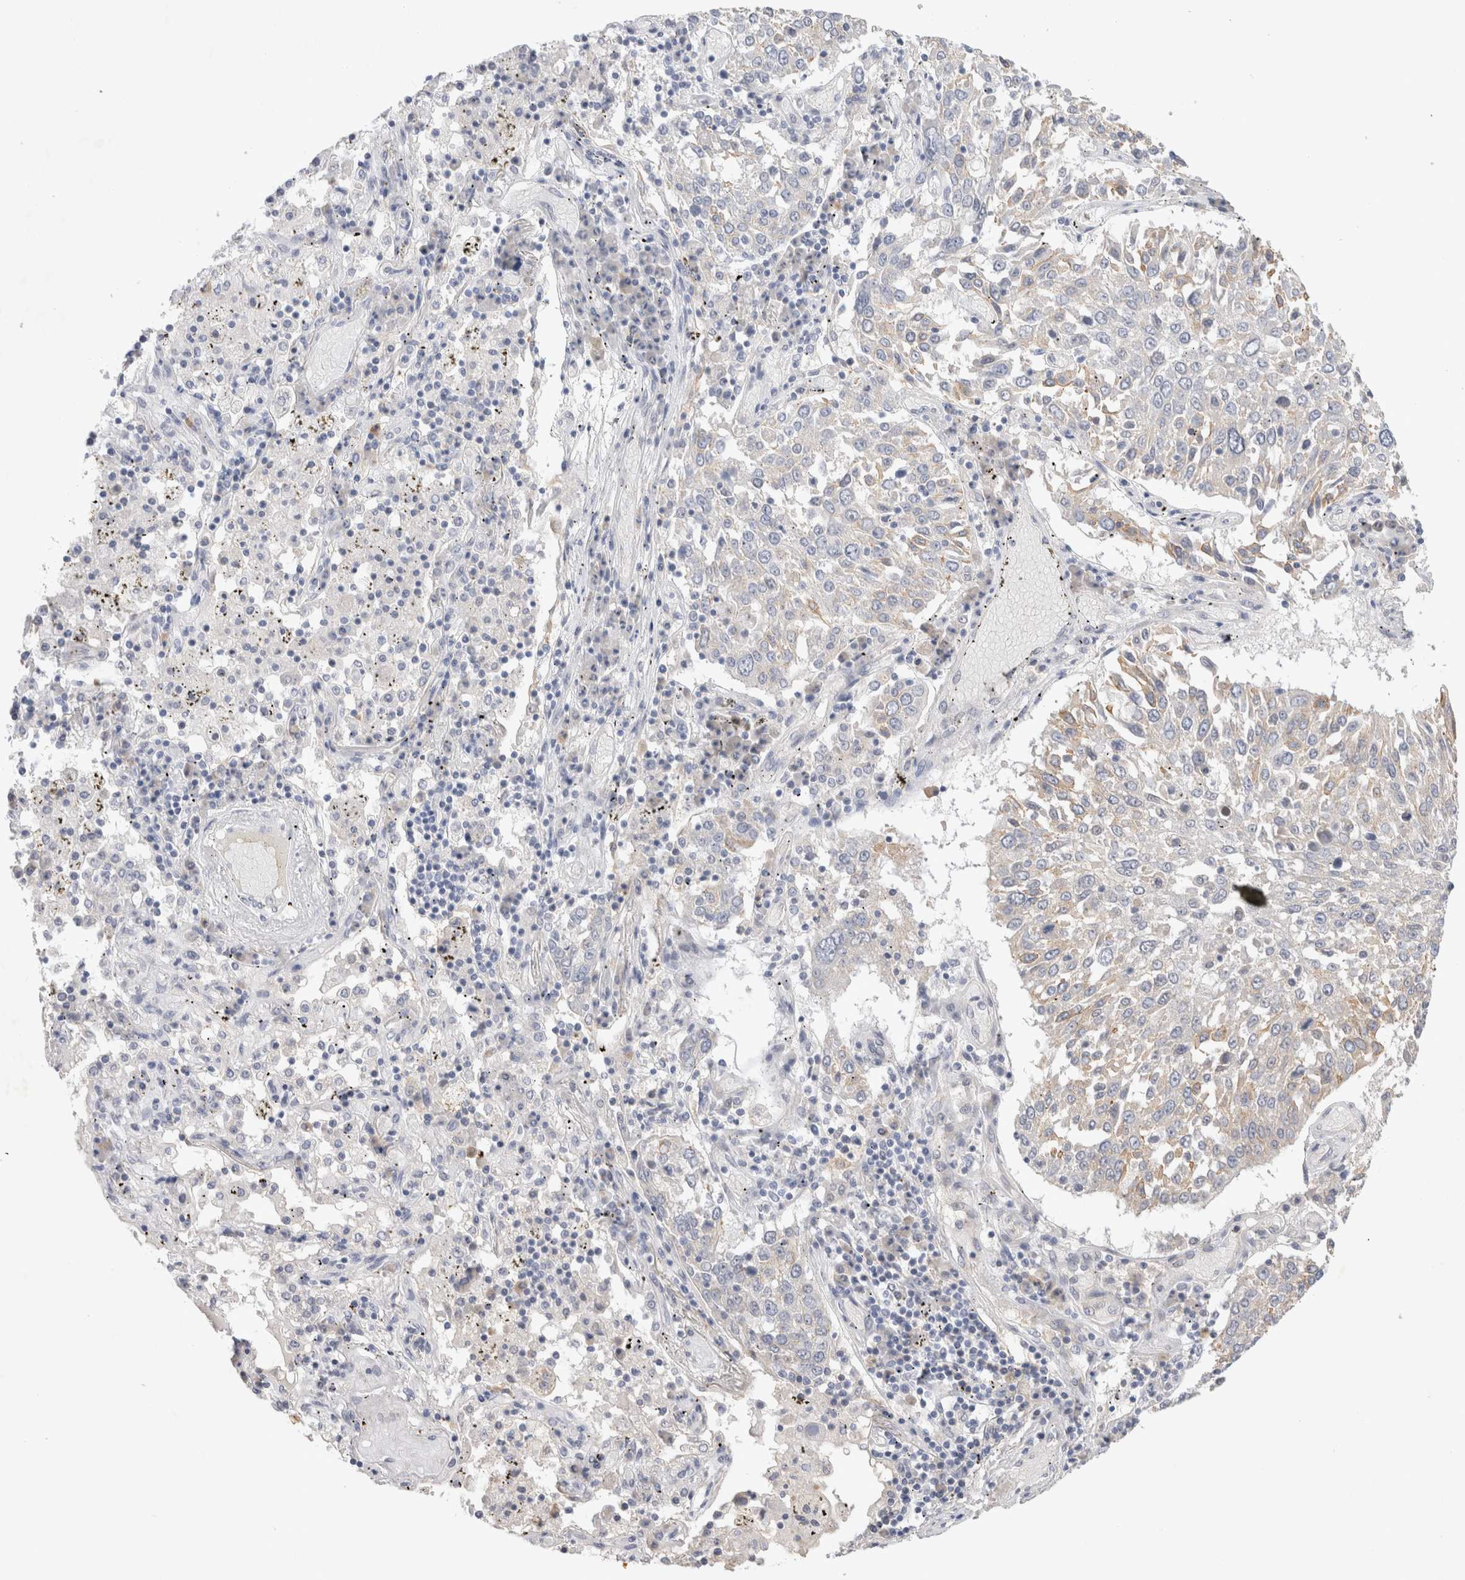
{"staining": {"intensity": "negative", "quantity": "none", "location": "none"}, "tissue": "lung cancer", "cell_type": "Tumor cells", "image_type": "cancer", "snomed": [{"axis": "morphology", "description": "Squamous cell carcinoma, NOS"}, {"axis": "topography", "description": "Lung"}], "caption": "Immunohistochemistry (IHC) of human lung cancer (squamous cell carcinoma) reveals no positivity in tumor cells.", "gene": "GAS1", "patient": {"sex": "male", "age": 65}}